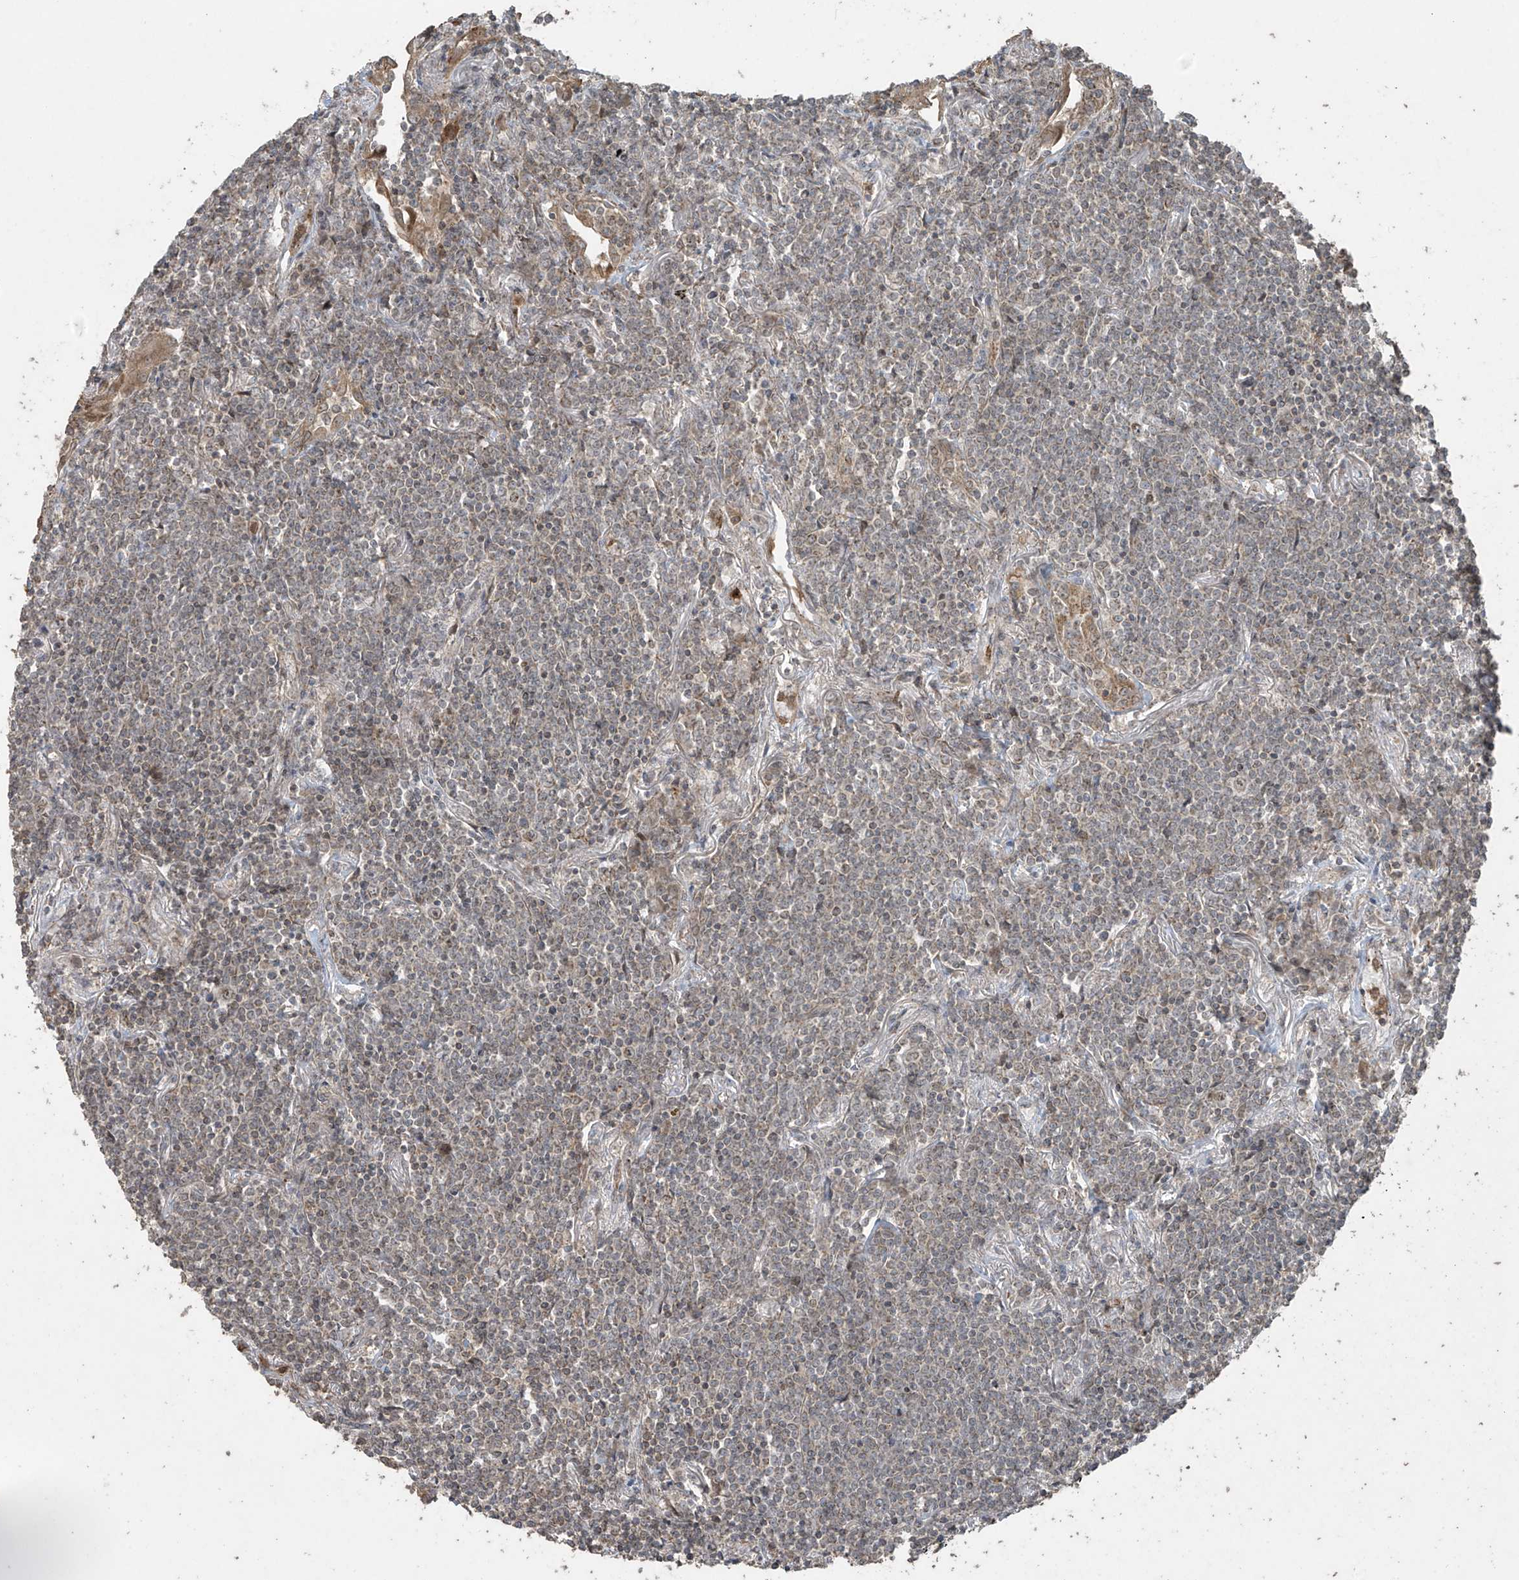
{"staining": {"intensity": "negative", "quantity": "none", "location": "none"}, "tissue": "lymphoma", "cell_type": "Tumor cells", "image_type": "cancer", "snomed": [{"axis": "morphology", "description": "Malignant lymphoma, non-Hodgkin's type, Low grade"}, {"axis": "topography", "description": "Lung"}], "caption": "An immunohistochemistry photomicrograph of lymphoma is shown. There is no staining in tumor cells of lymphoma.", "gene": "PGPEP1", "patient": {"sex": "female", "age": 71}}